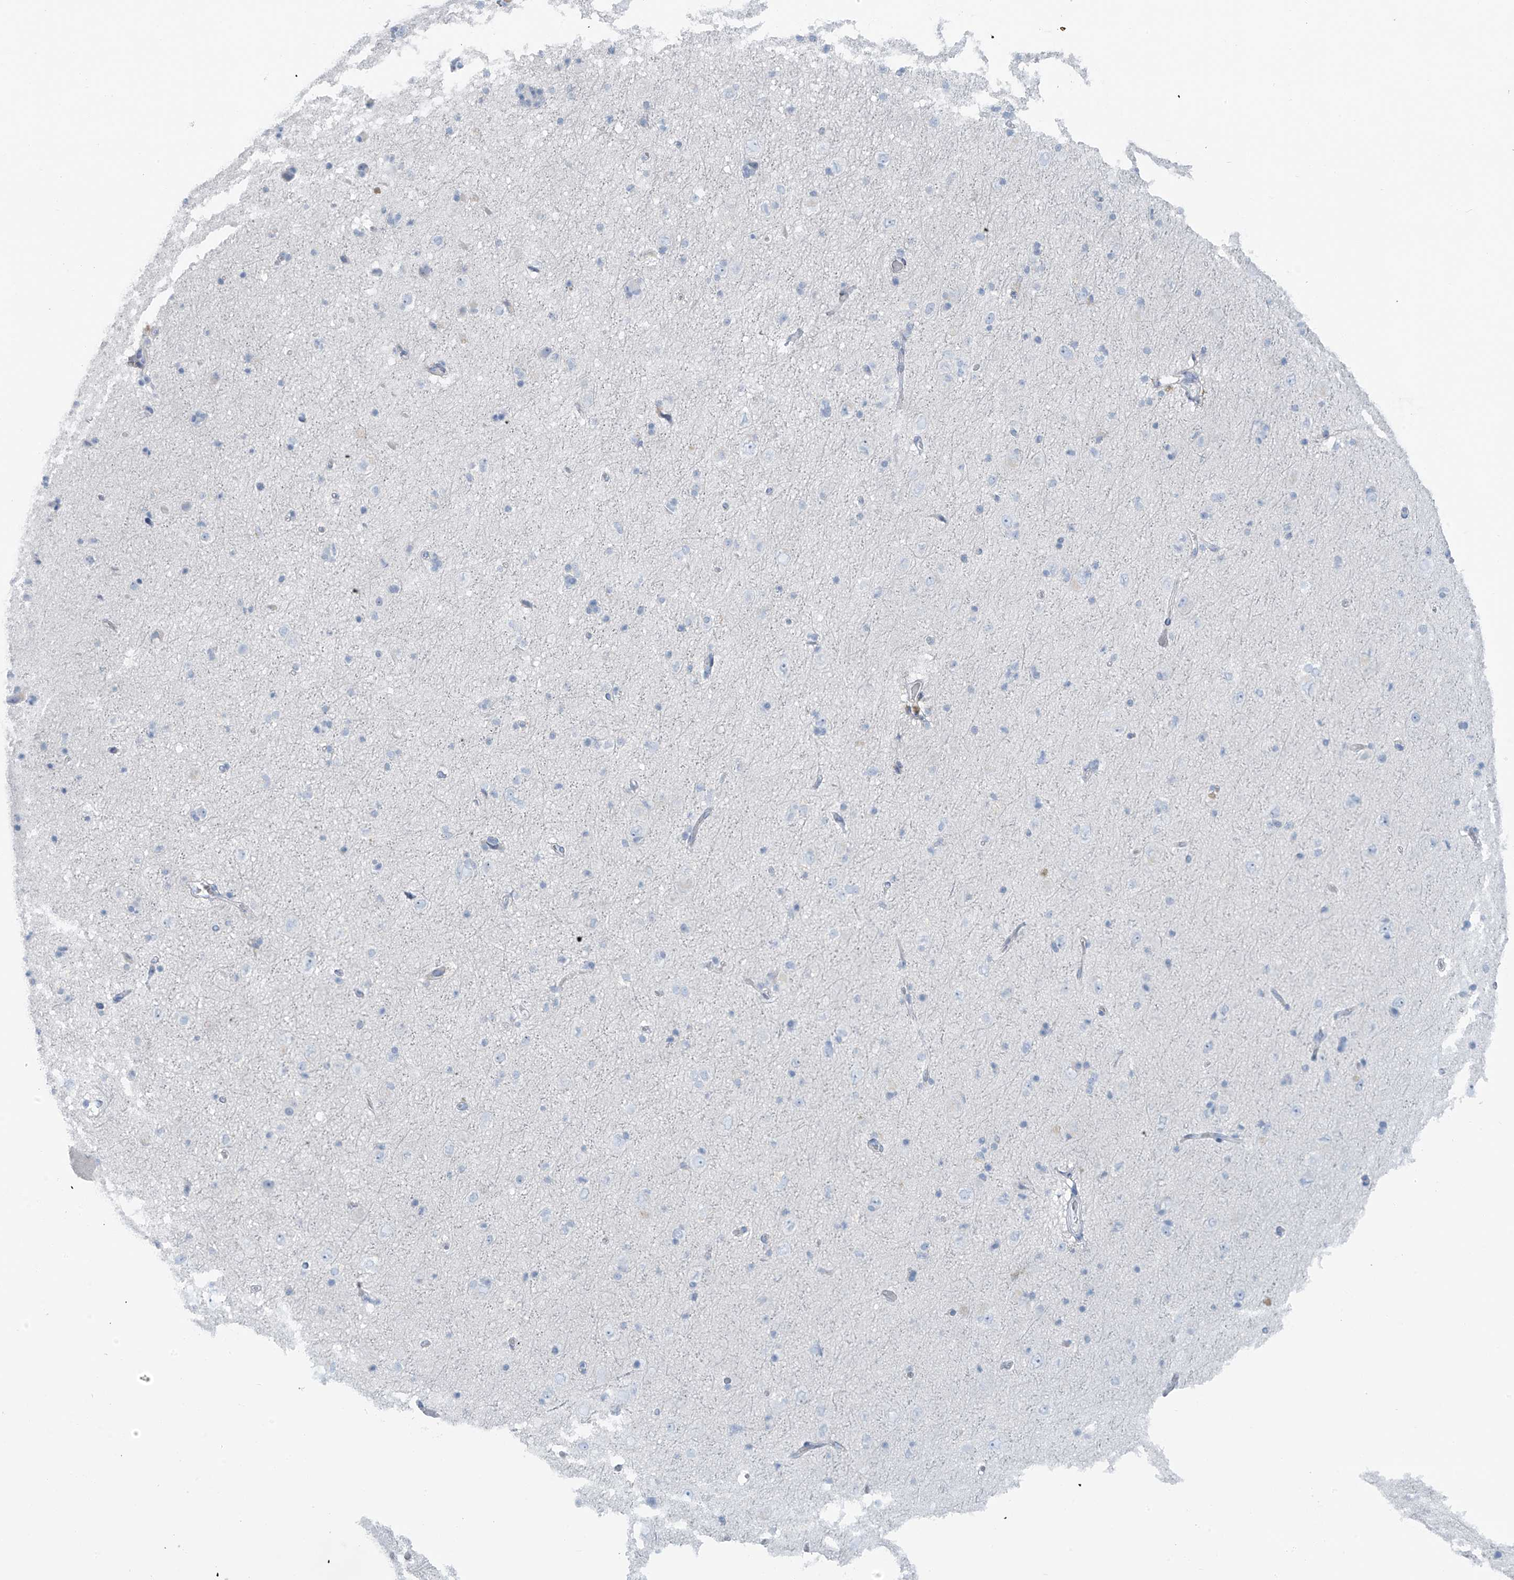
{"staining": {"intensity": "negative", "quantity": "none", "location": "none"}, "tissue": "cerebral cortex", "cell_type": "Endothelial cells", "image_type": "normal", "snomed": [{"axis": "morphology", "description": "Normal tissue, NOS"}, {"axis": "topography", "description": "Cerebral cortex"}], "caption": "This is a image of IHC staining of benign cerebral cortex, which shows no expression in endothelial cells.", "gene": "SLC25A43", "patient": {"sex": "male", "age": 34}}